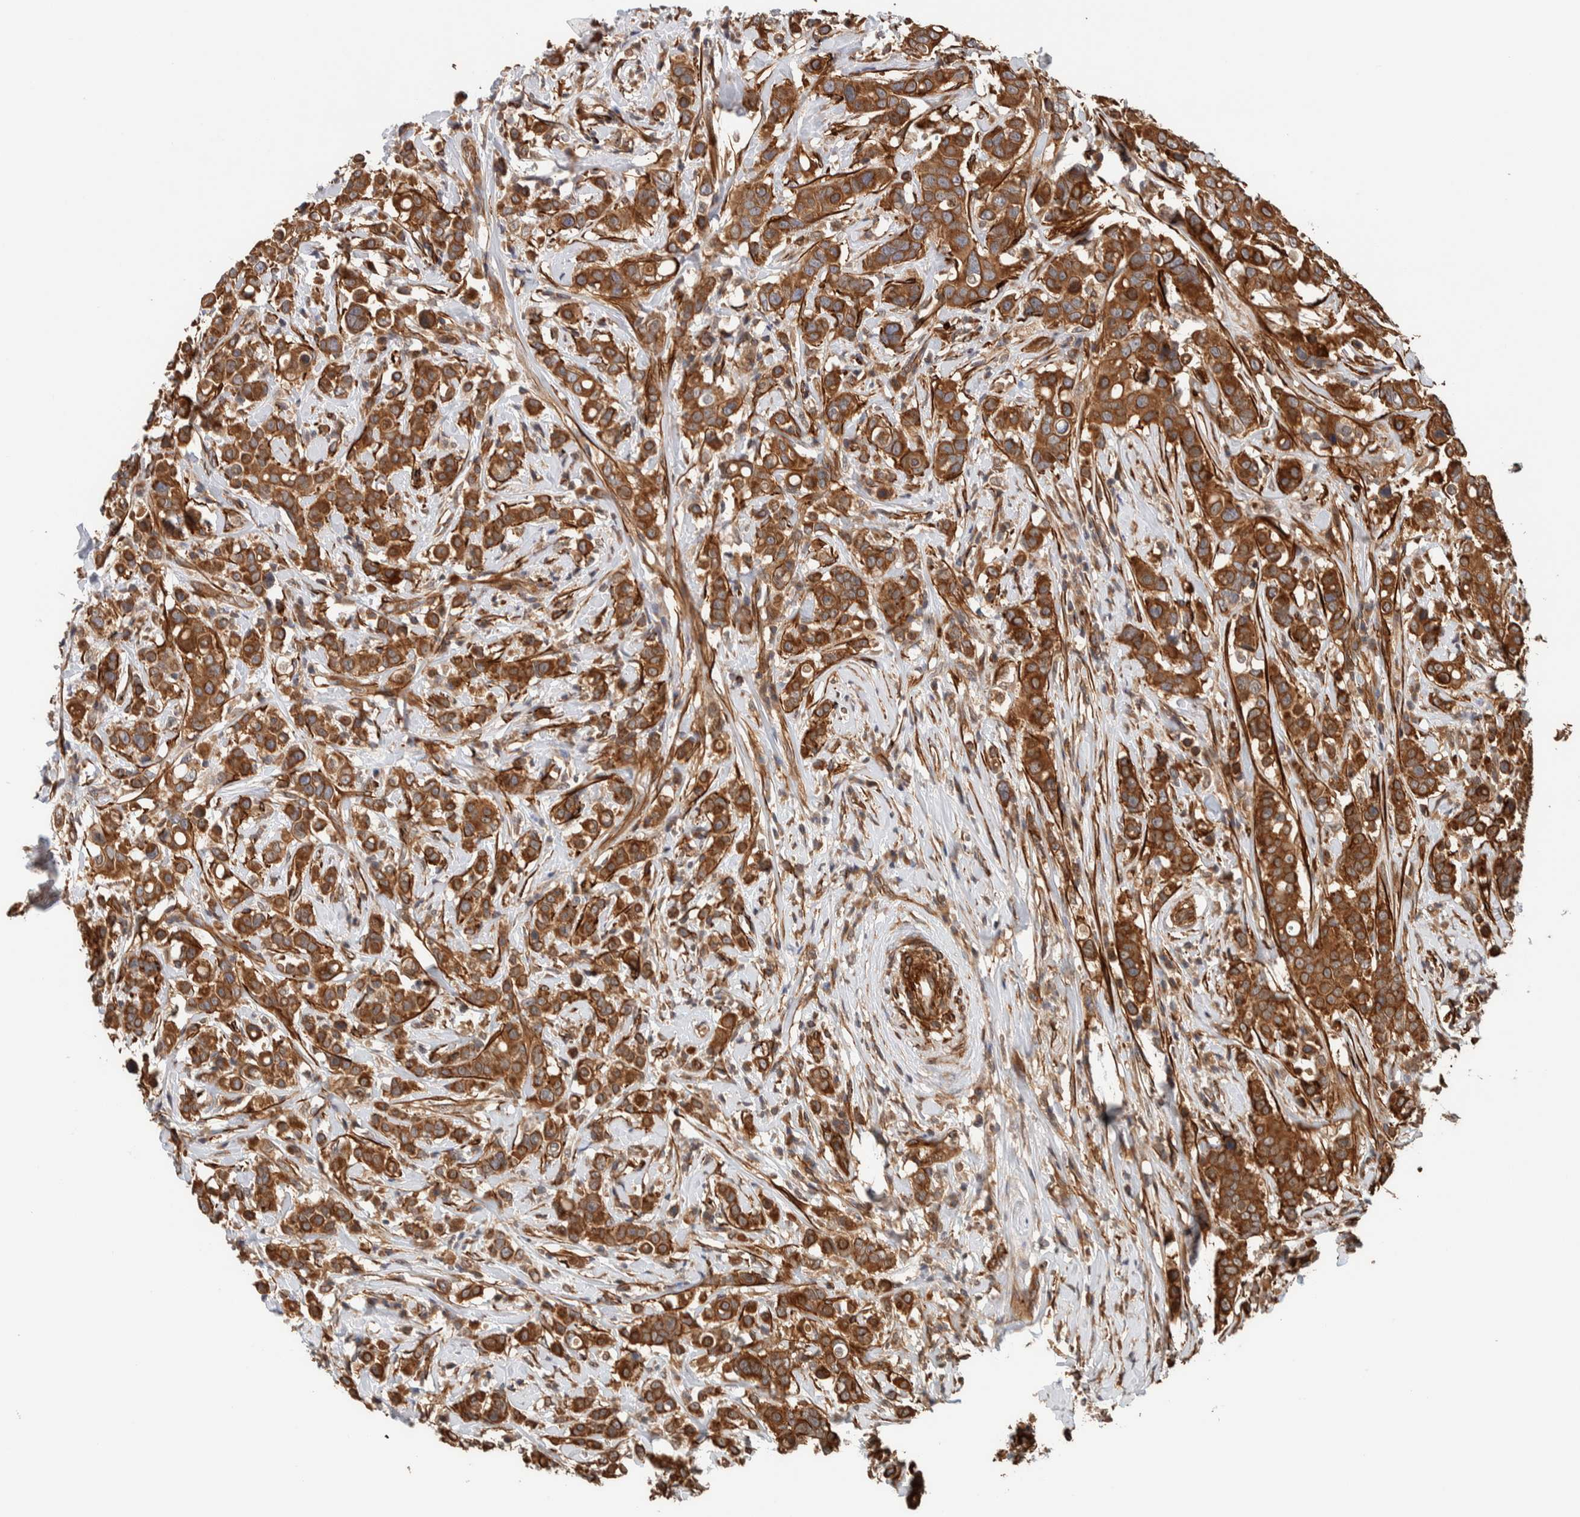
{"staining": {"intensity": "moderate", "quantity": ">75%", "location": "cytoplasmic/membranous"}, "tissue": "breast cancer", "cell_type": "Tumor cells", "image_type": "cancer", "snomed": [{"axis": "morphology", "description": "Duct carcinoma"}, {"axis": "topography", "description": "Breast"}], "caption": "A medium amount of moderate cytoplasmic/membranous expression is appreciated in approximately >75% of tumor cells in breast cancer (intraductal carcinoma) tissue.", "gene": "SYNRG", "patient": {"sex": "female", "age": 27}}